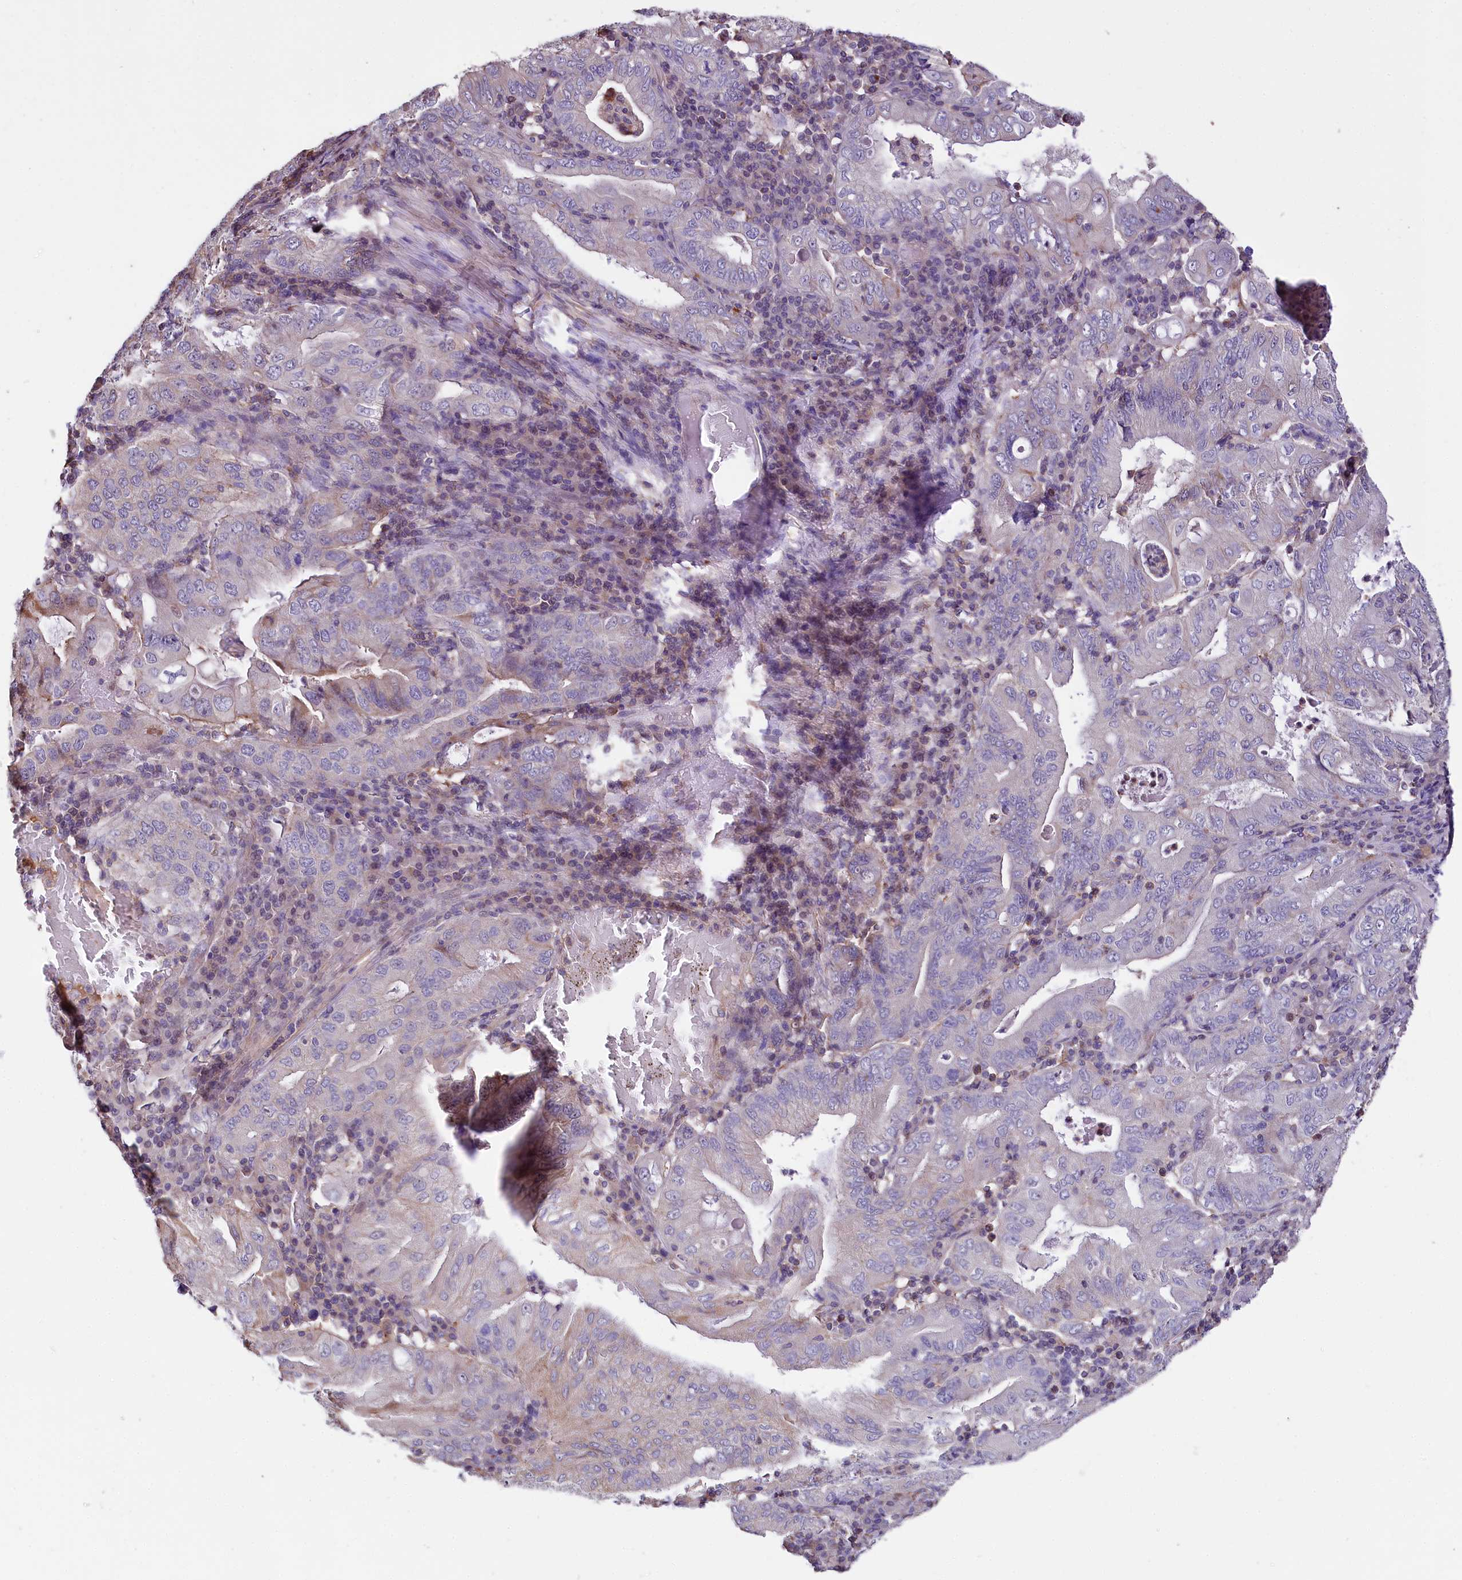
{"staining": {"intensity": "moderate", "quantity": "<25%", "location": "cytoplasmic/membranous"}, "tissue": "stomach cancer", "cell_type": "Tumor cells", "image_type": "cancer", "snomed": [{"axis": "morphology", "description": "Normal tissue, NOS"}, {"axis": "morphology", "description": "Adenocarcinoma, NOS"}, {"axis": "topography", "description": "Esophagus"}, {"axis": "topography", "description": "Stomach, upper"}, {"axis": "topography", "description": "Peripheral nerve tissue"}], "caption": "Immunohistochemistry (IHC) micrograph of neoplastic tissue: human stomach cancer stained using immunohistochemistry displays low levels of moderate protein expression localized specifically in the cytoplasmic/membranous of tumor cells, appearing as a cytoplasmic/membranous brown color.", "gene": "RPUSD3", "patient": {"sex": "male", "age": 62}}